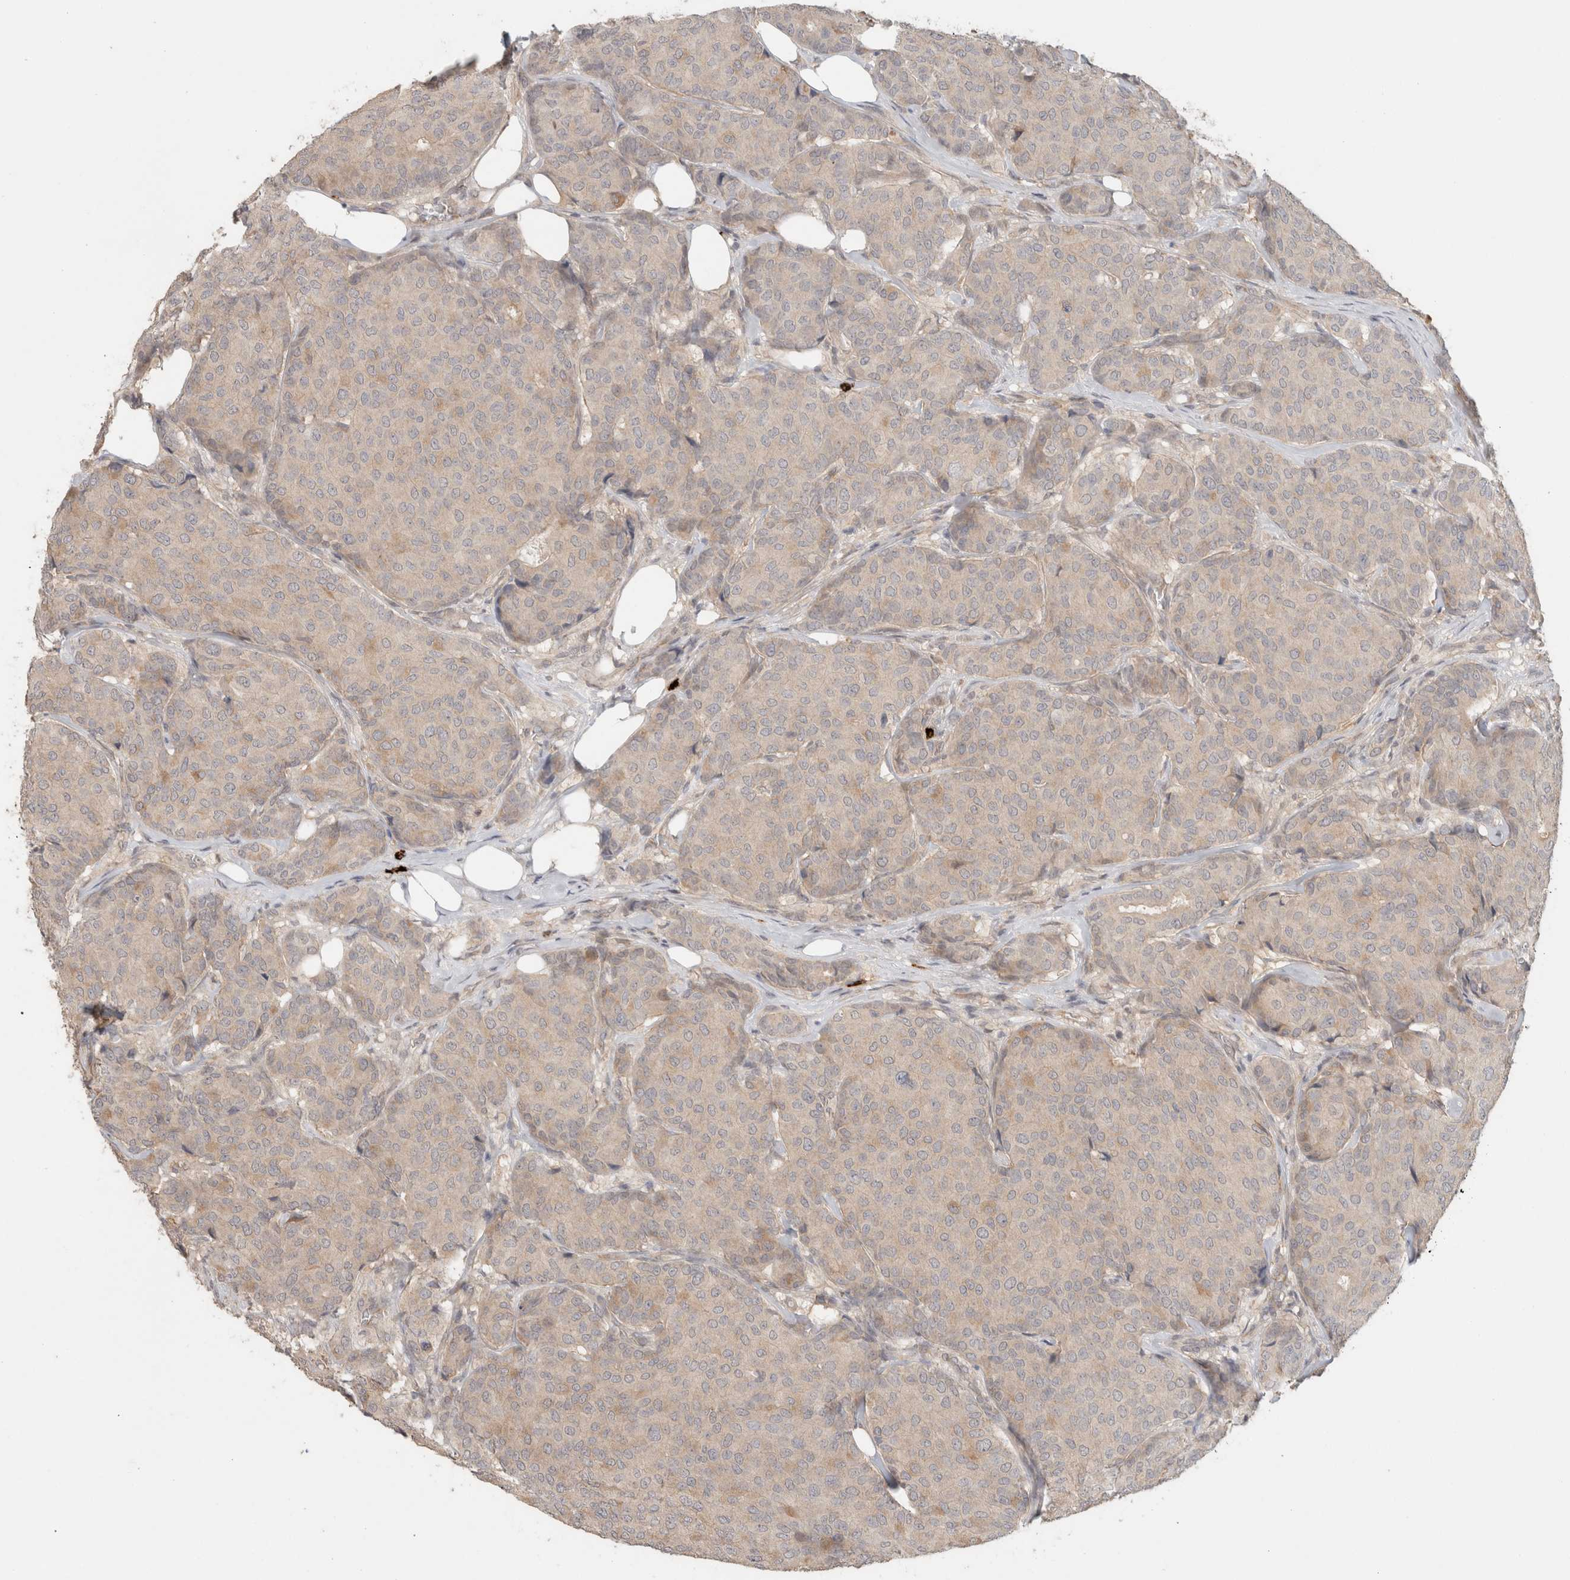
{"staining": {"intensity": "weak", "quantity": "<25%", "location": "cytoplasmic/membranous"}, "tissue": "breast cancer", "cell_type": "Tumor cells", "image_type": "cancer", "snomed": [{"axis": "morphology", "description": "Duct carcinoma"}, {"axis": "topography", "description": "Breast"}], "caption": "Tumor cells are negative for protein expression in human breast invasive ductal carcinoma. The staining is performed using DAB (3,3'-diaminobenzidine) brown chromogen with nuclei counter-stained in using hematoxylin.", "gene": "HSPG2", "patient": {"sex": "female", "age": 75}}